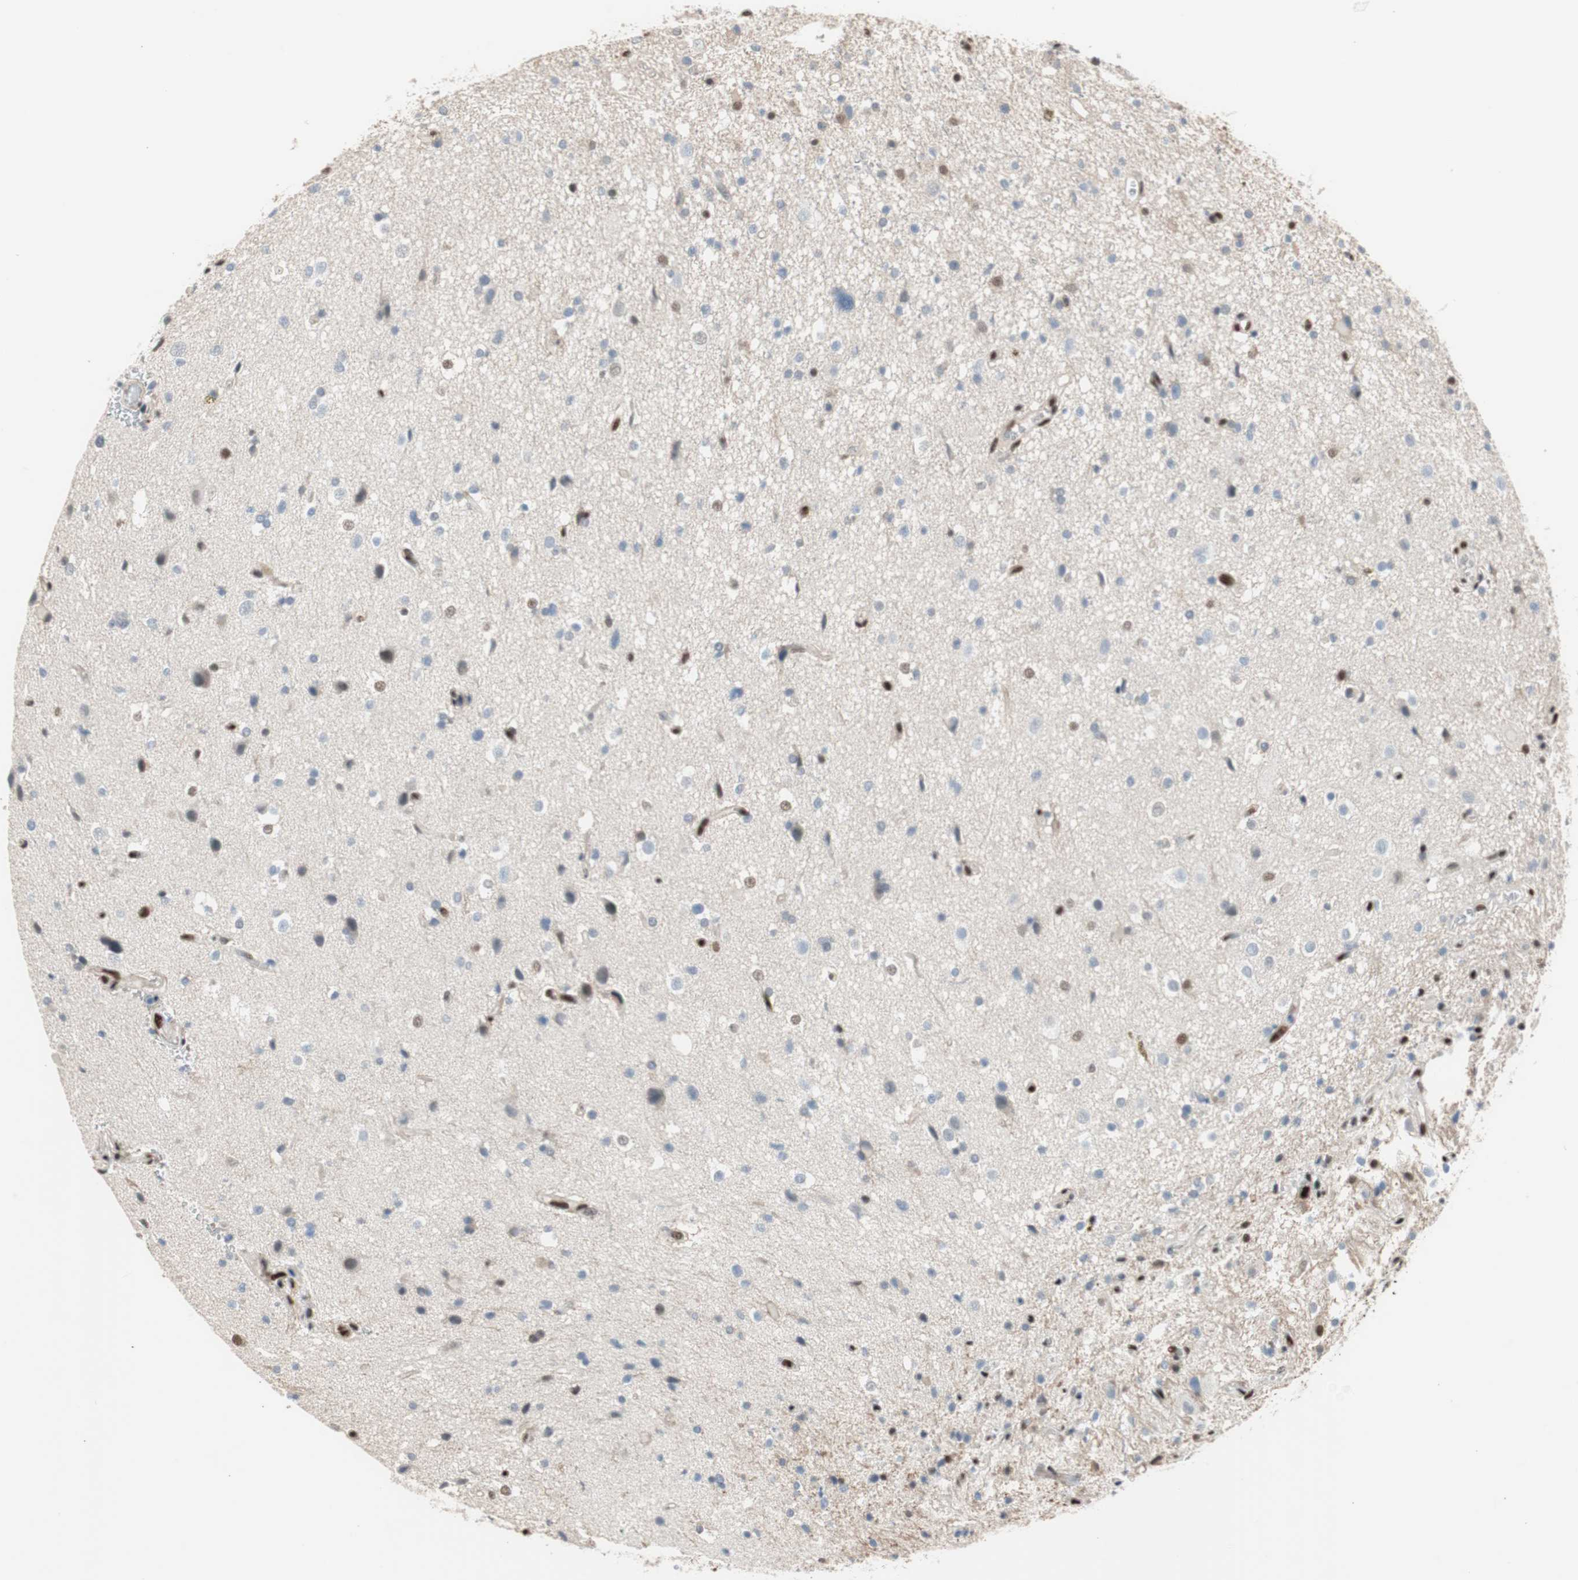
{"staining": {"intensity": "weak", "quantity": "<25%", "location": "nuclear"}, "tissue": "glioma", "cell_type": "Tumor cells", "image_type": "cancer", "snomed": [{"axis": "morphology", "description": "Glioma, malignant, High grade"}, {"axis": "topography", "description": "Brain"}], "caption": "Immunohistochemistry (IHC) image of neoplastic tissue: malignant glioma (high-grade) stained with DAB (3,3'-diaminobenzidine) displays no significant protein expression in tumor cells.", "gene": "PML", "patient": {"sex": "male", "age": 33}}